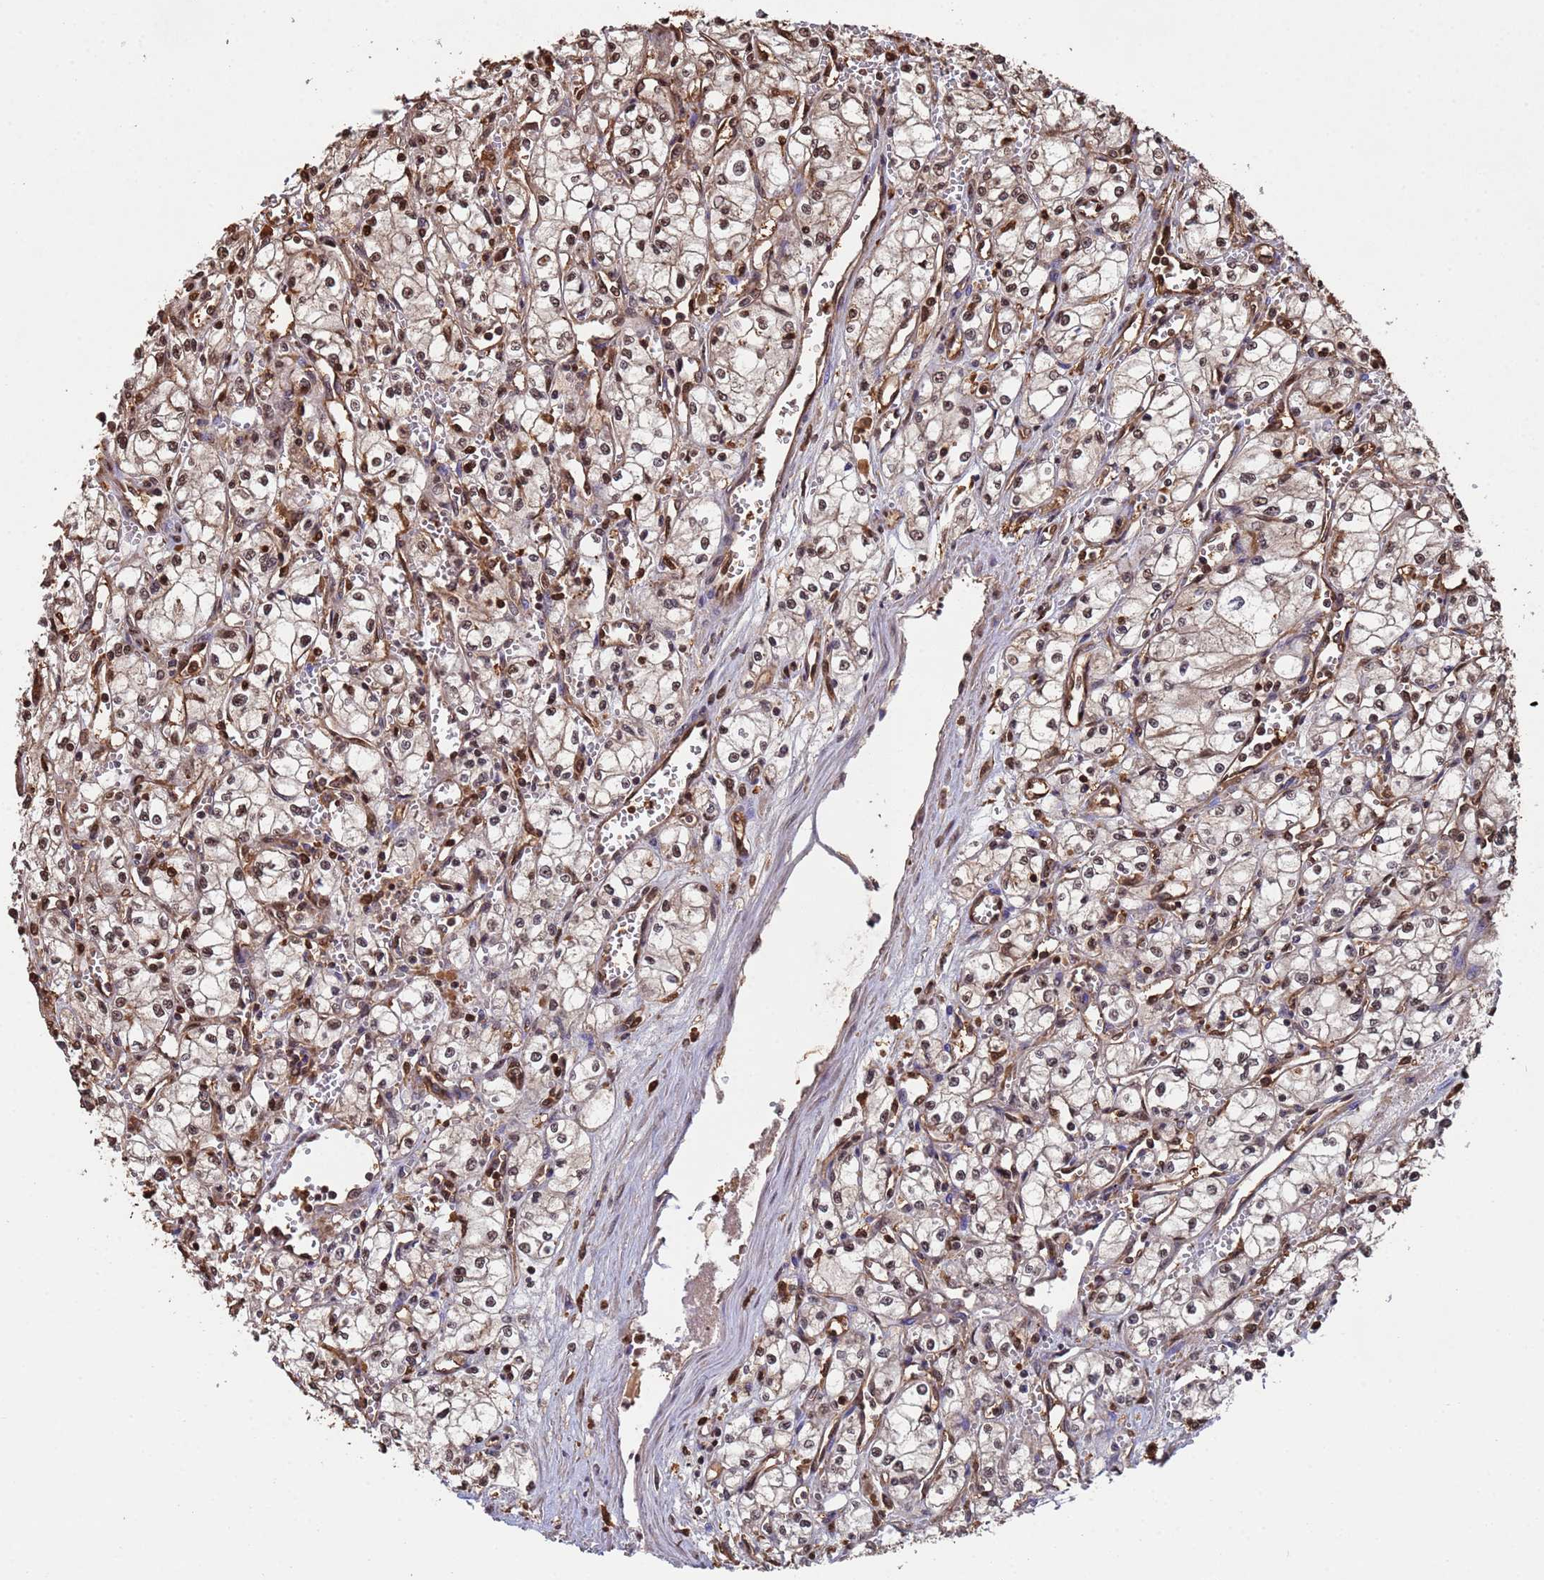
{"staining": {"intensity": "moderate", "quantity": "<25%", "location": "nuclear"}, "tissue": "renal cancer", "cell_type": "Tumor cells", "image_type": "cancer", "snomed": [{"axis": "morphology", "description": "Adenocarcinoma, NOS"}, {"axis": "topography", "description": "Kidney"}], "caption": "The histopathology image exhibits immunohistochemical staining of adenocarcinoma (renal). There is moderate nuclear positivity is seen in about <25% of tumor cells. Using DAB (brown) and hematoxylin (blue) stains, captured at high magnification using brightfield microscopy.", "gene": "SUMO4", "patient": {"sex": "male", "age": 59}}